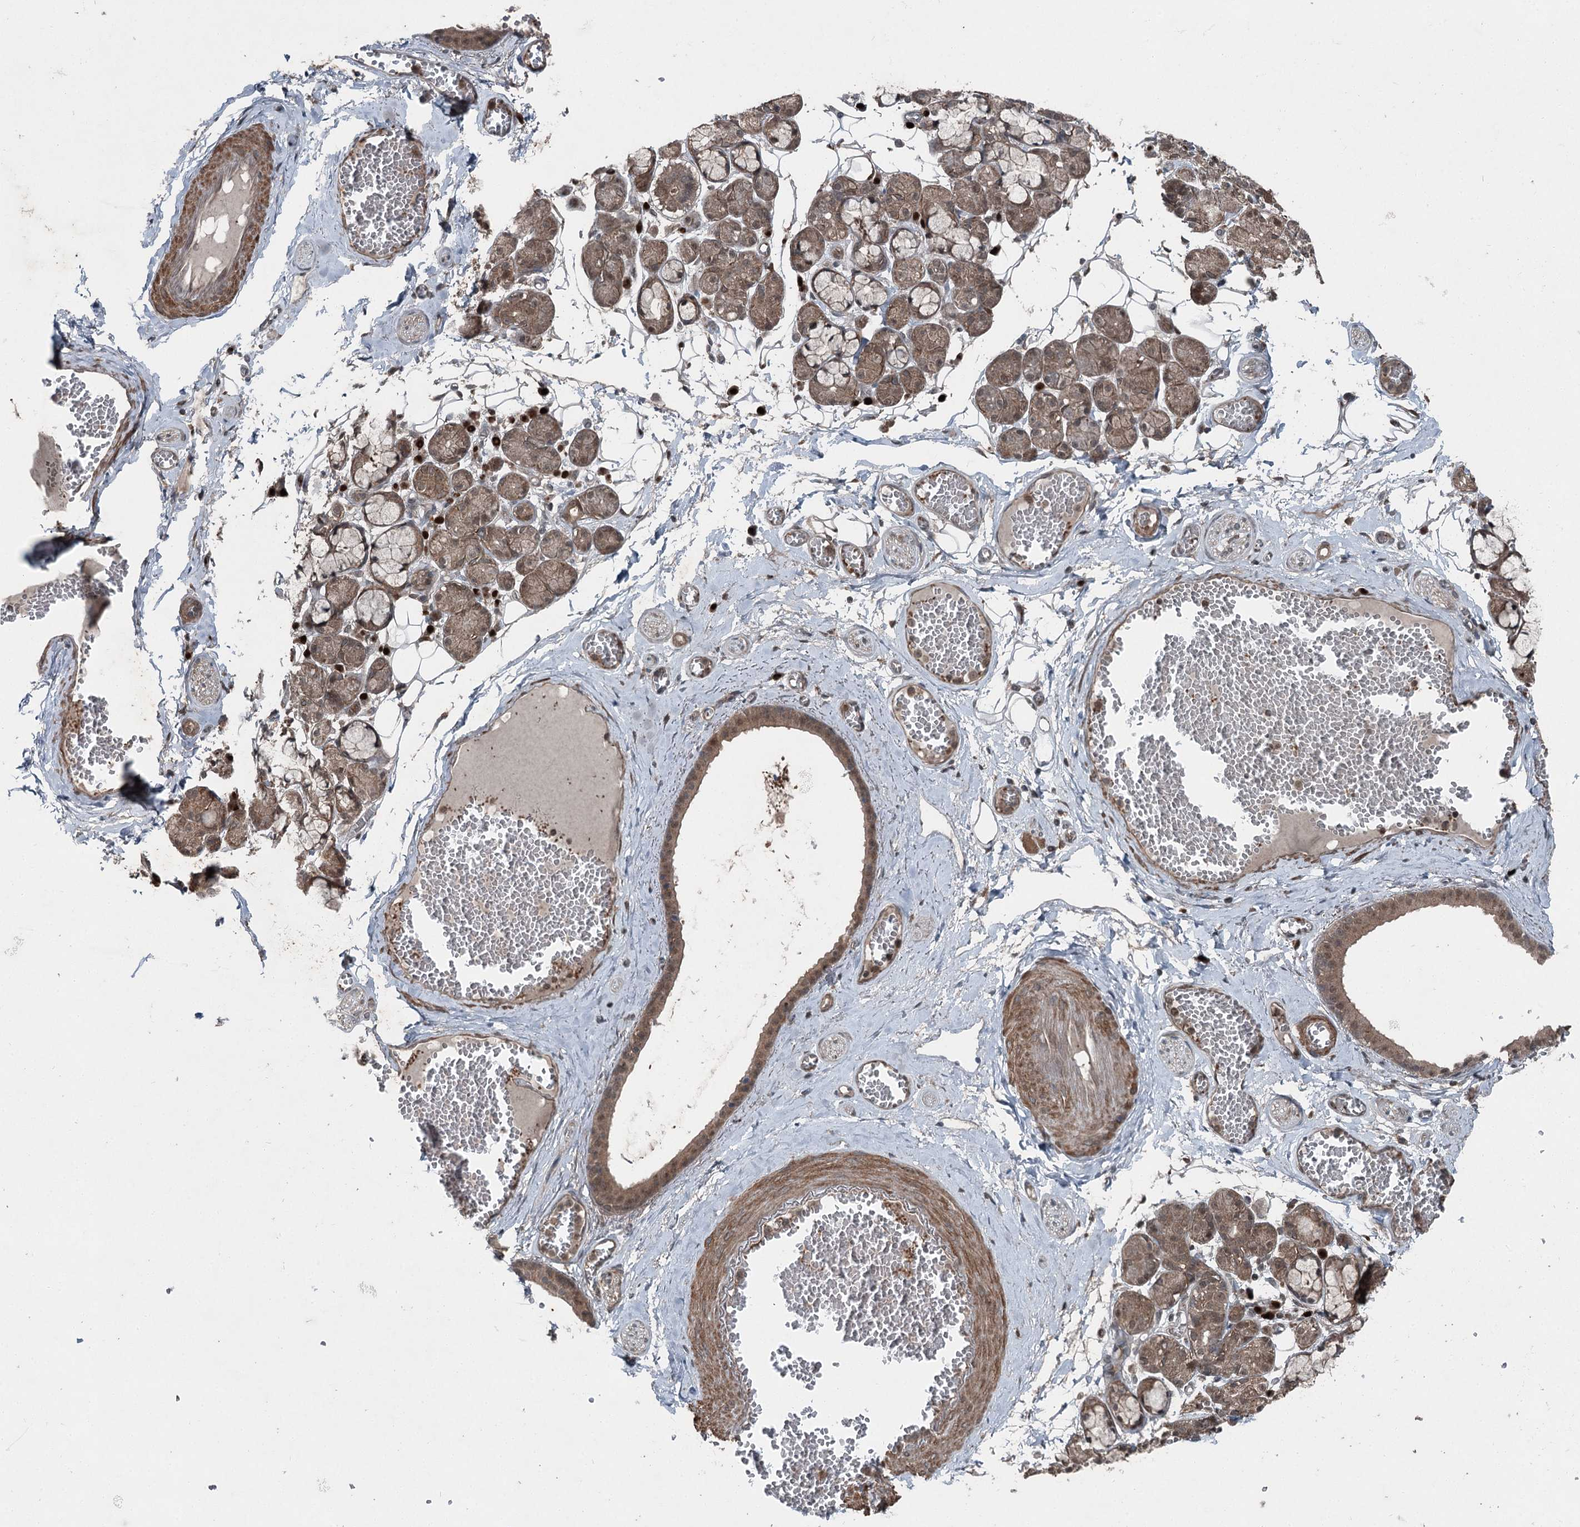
{"staining": {"intensity": "moderate", "quantity": ">75%", "location": "cytoplasmic/membranous,nuclear"}, "tissue": "salivary gland", "cell_type": "Glandular cells", "image_type": "normal", "snomed": [{"axis": "morphology", "description": "Normal tissue, NOS"}, {"axis": "topography", "description": "Salivary gland"}], "caption": "Salivary gland stained with immunohistochemistry (IHC) shows moderate cytoplasmic/membranous,nuclear expression in about >75% of glandular cells.", "gene": "BORCS7", "patient": {"sex": "male", "age": 63}}